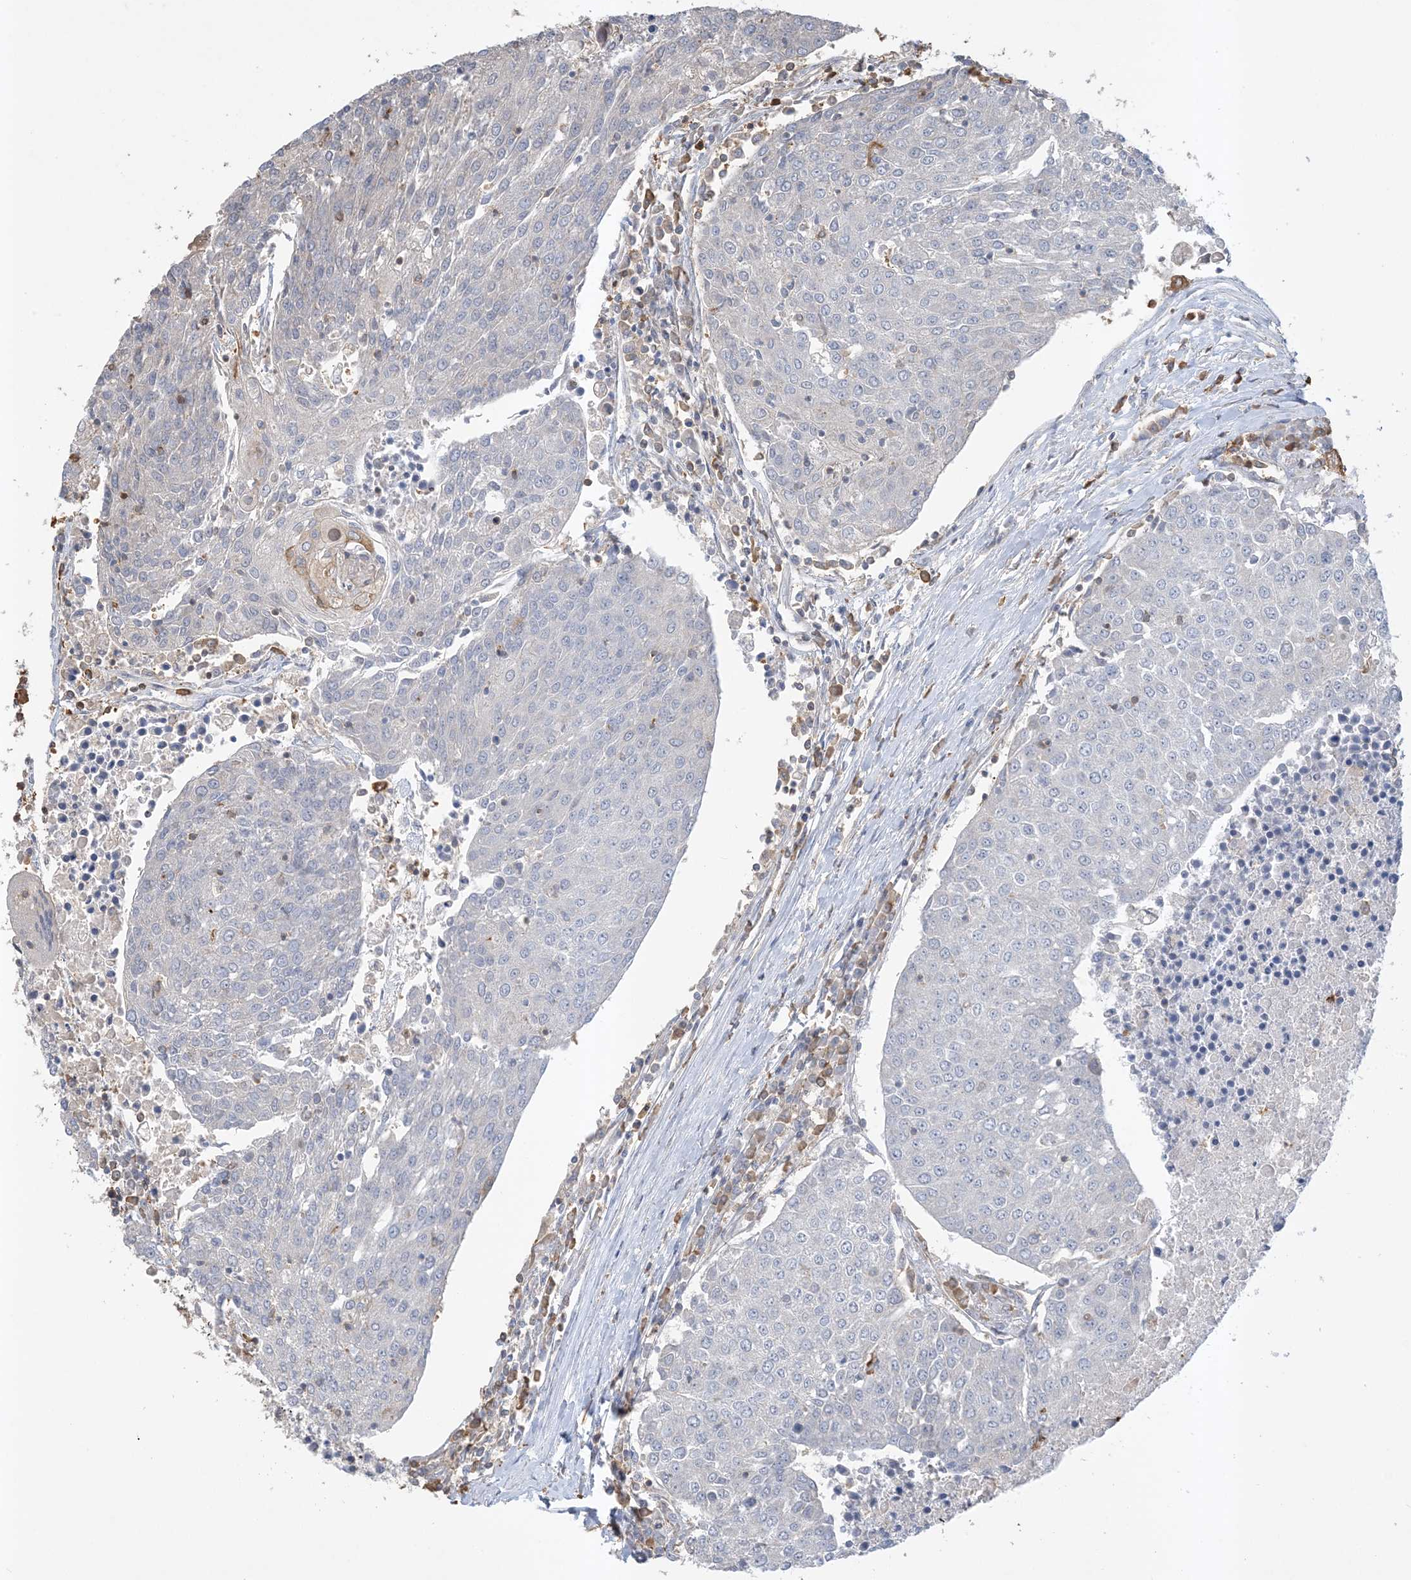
{"staining": {"intensity": "negative", "quantity": "none", "location": "none"}, "tissue": "urothelial cancer", "cell_type": "Tumor cells", "image_type": "cancer", "snomed": [{"axis": "morphology", "description": "Urothelial carcinoma, High grade"}, {"axis": "topography", "description": "Urinary bladder"}], "caption": "A micrograph of human urothelial cancer is negative for staining in tumor cells.", "gene": "TMSB4X", "patient": {"sex": "female", "age": 85}}